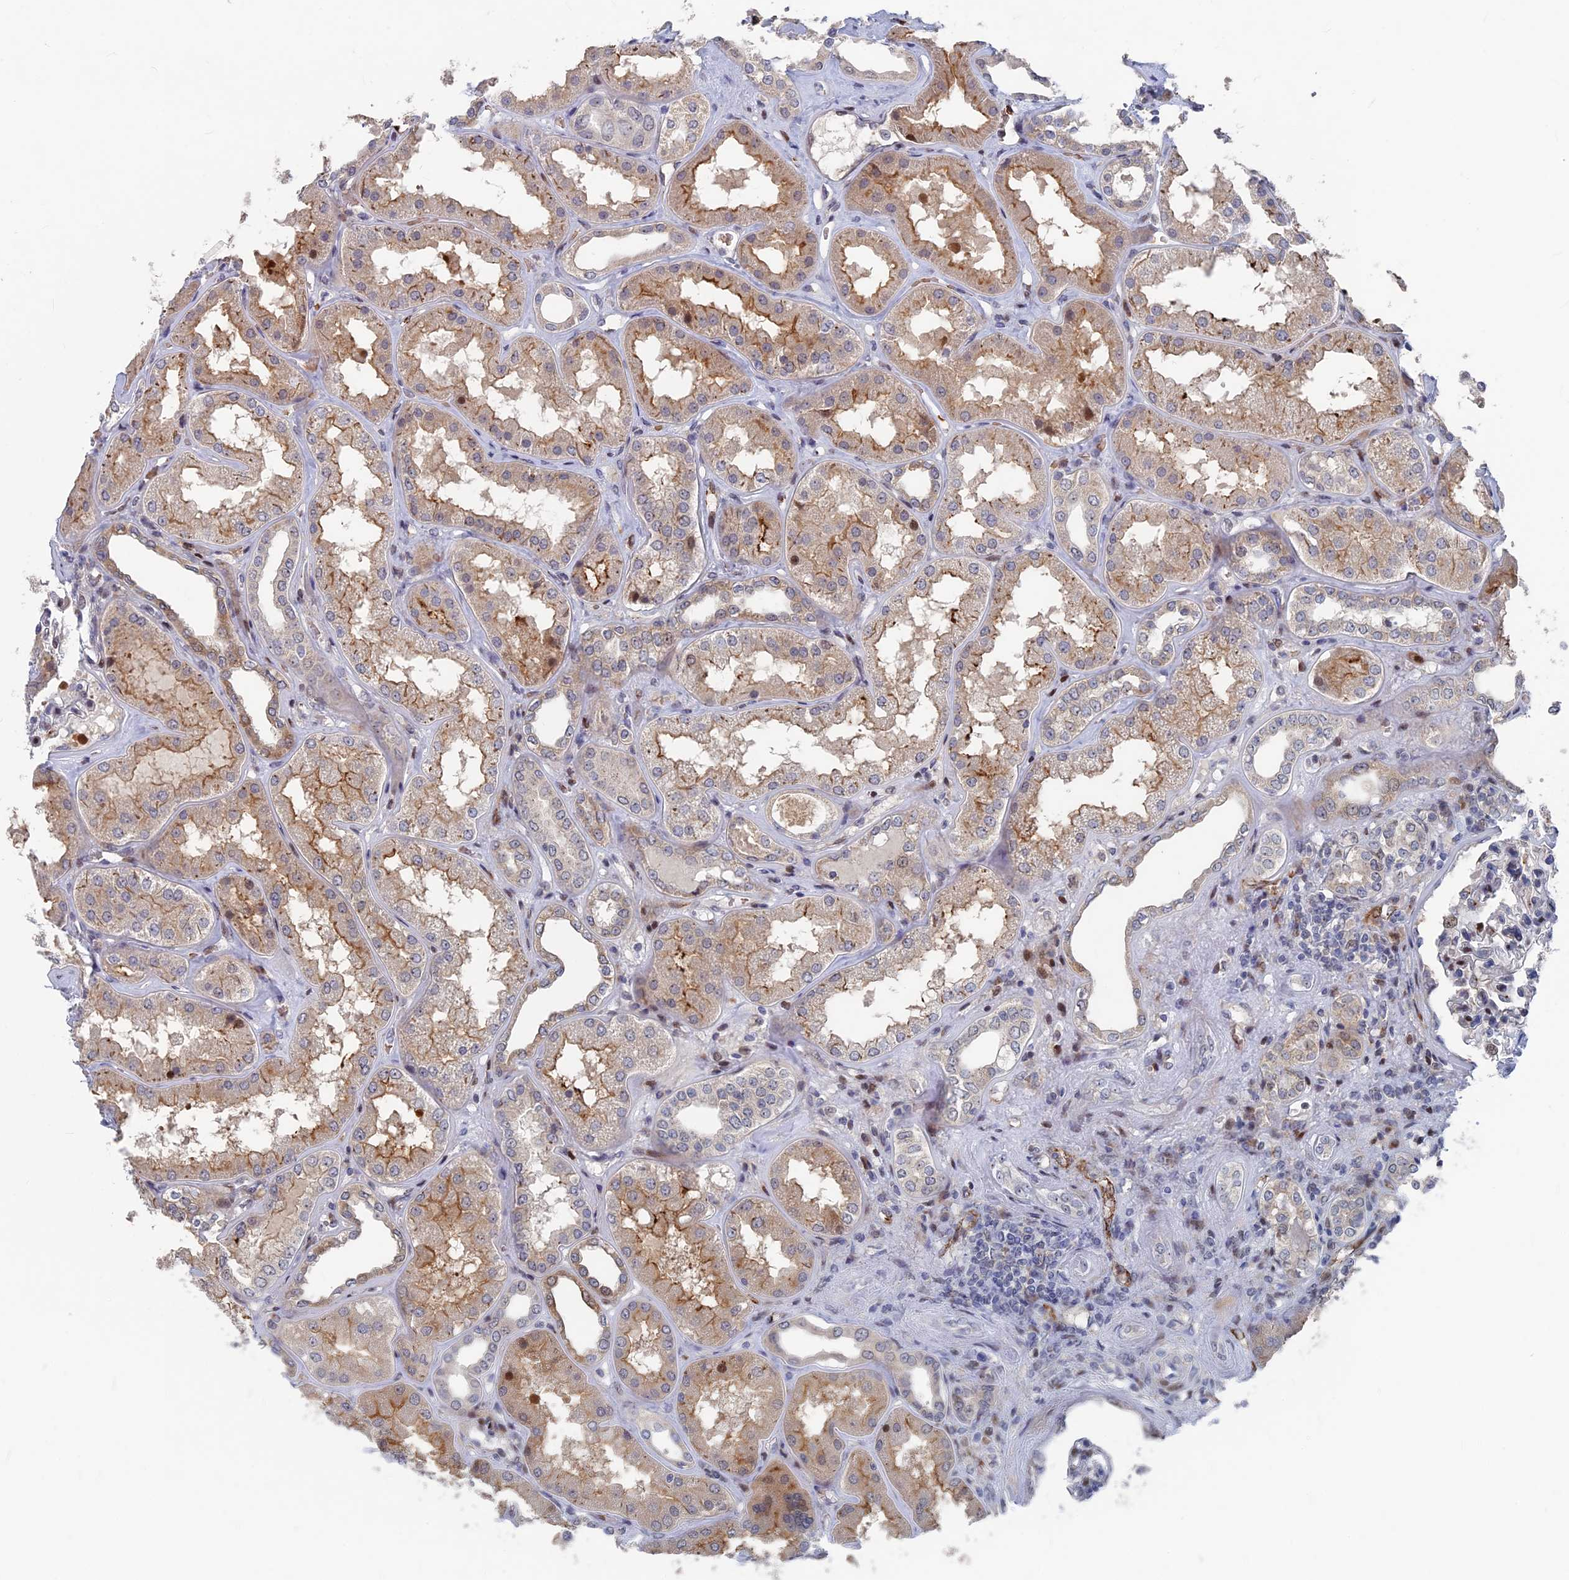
{"staining": {"intensity": "moderate", "quantity": "<25%", "location": "nuclear"}, "tissue": "kidney", "cell_type": "Cells in glomeruli", "image_type": "normal", "snomed": [{"axis": "morphology", "description": "Normal tissue, NOS"}, {"axis": "topography", "description": "Kidney"}], "caption": "This micrograph shows immunohistochemistry (IHC) staining of unremarkable human kidney, with low moderate nuclear positivity in approximately <25% of cells in glomeruli.", "gene": "SH3D21", "patient": {"sex": "female", "age": 56}}